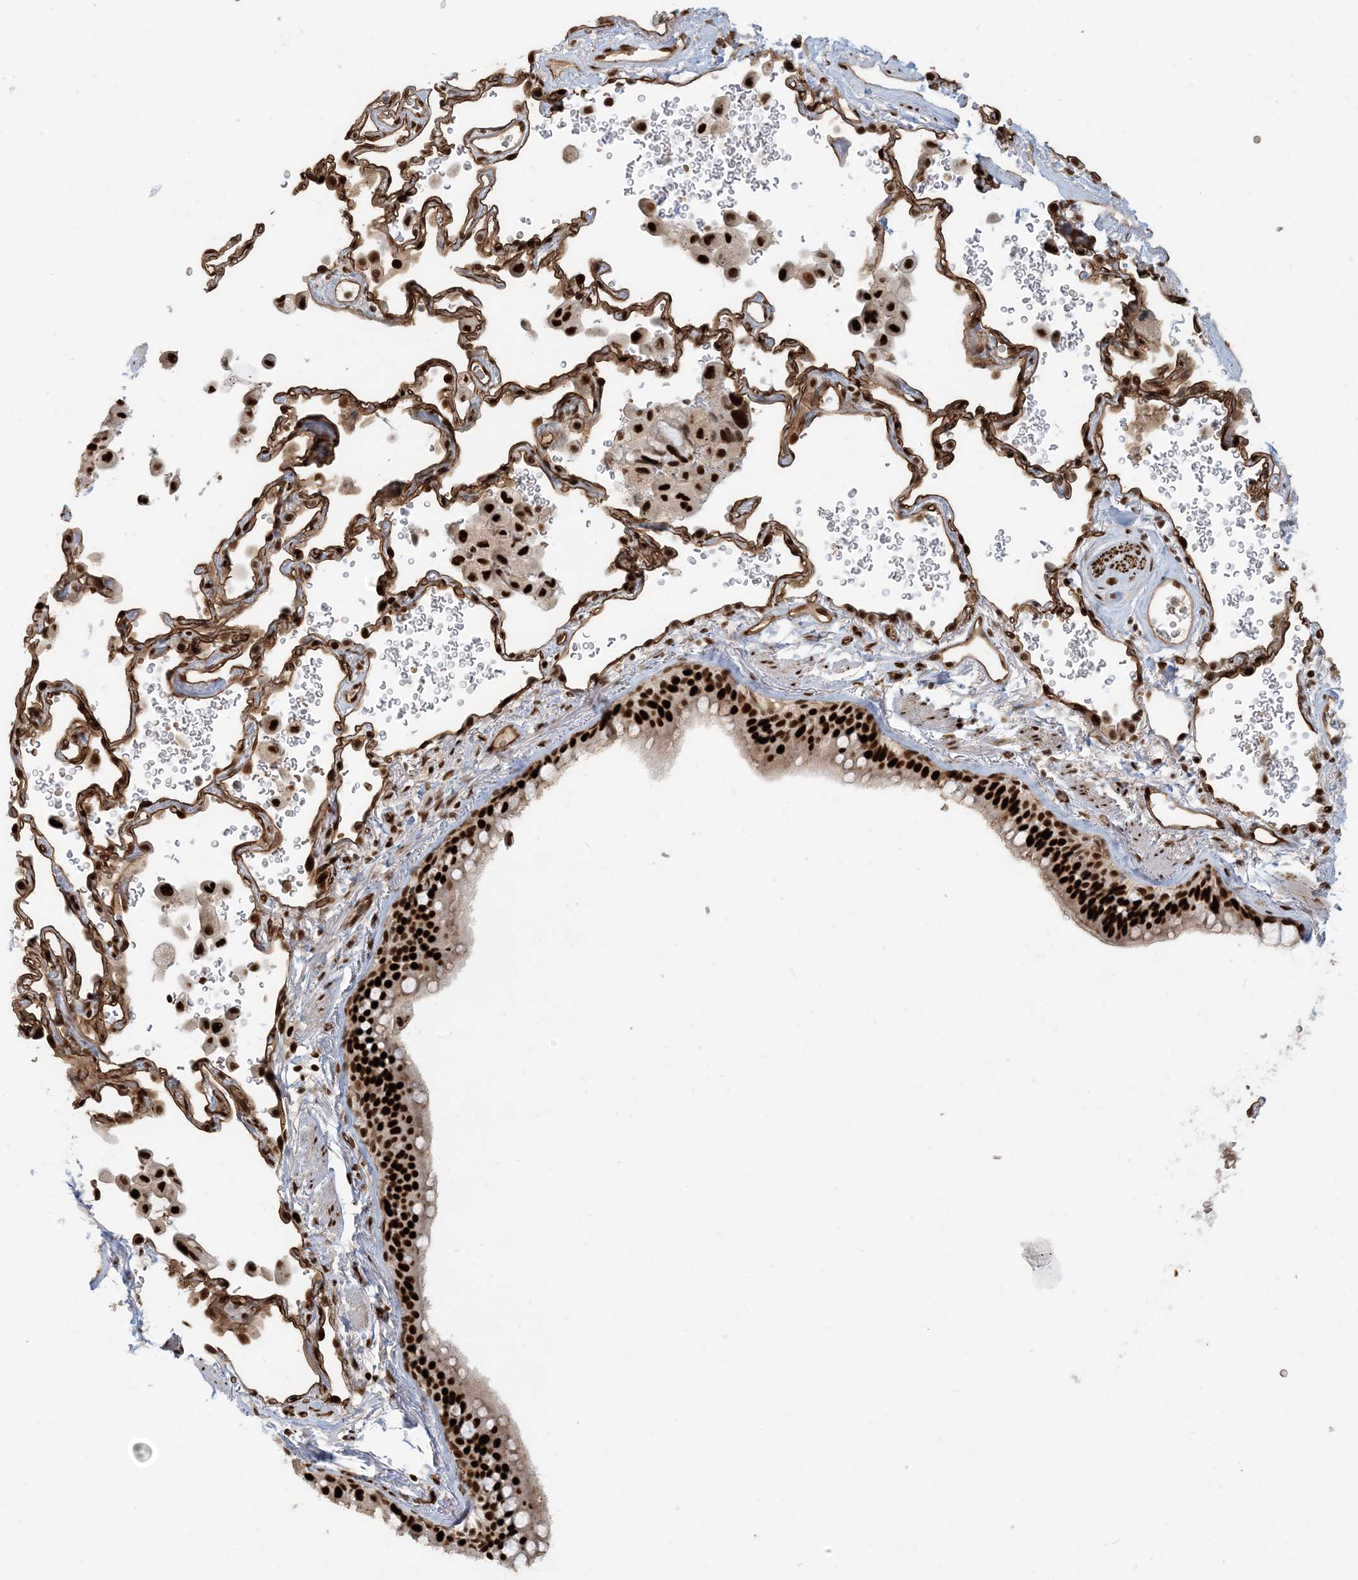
{"staining": {"intensity": "strong", "quantity": ">75%", "location": "nuclear"}, "tissue": "bronchus", "cell_type": "Respiratory epithelial cells", "image_type": "normal", "snomed": [{"axis": "morphology", "description": "Normal tissue, NOS"}, {"axis": "morphology", "description": "Adenocarcinoma, NOS"}, {"axis": "topography", "description": "Bronchus"}, {"axis": "topography", "description": "Lung"}], "caption": "Strong nuclear protein expression is appreciated in about >75% of respiratory epithelial cells in bronchus.", "gene": "CKS1B", "patient": {"sex": "male", "age": 54}}